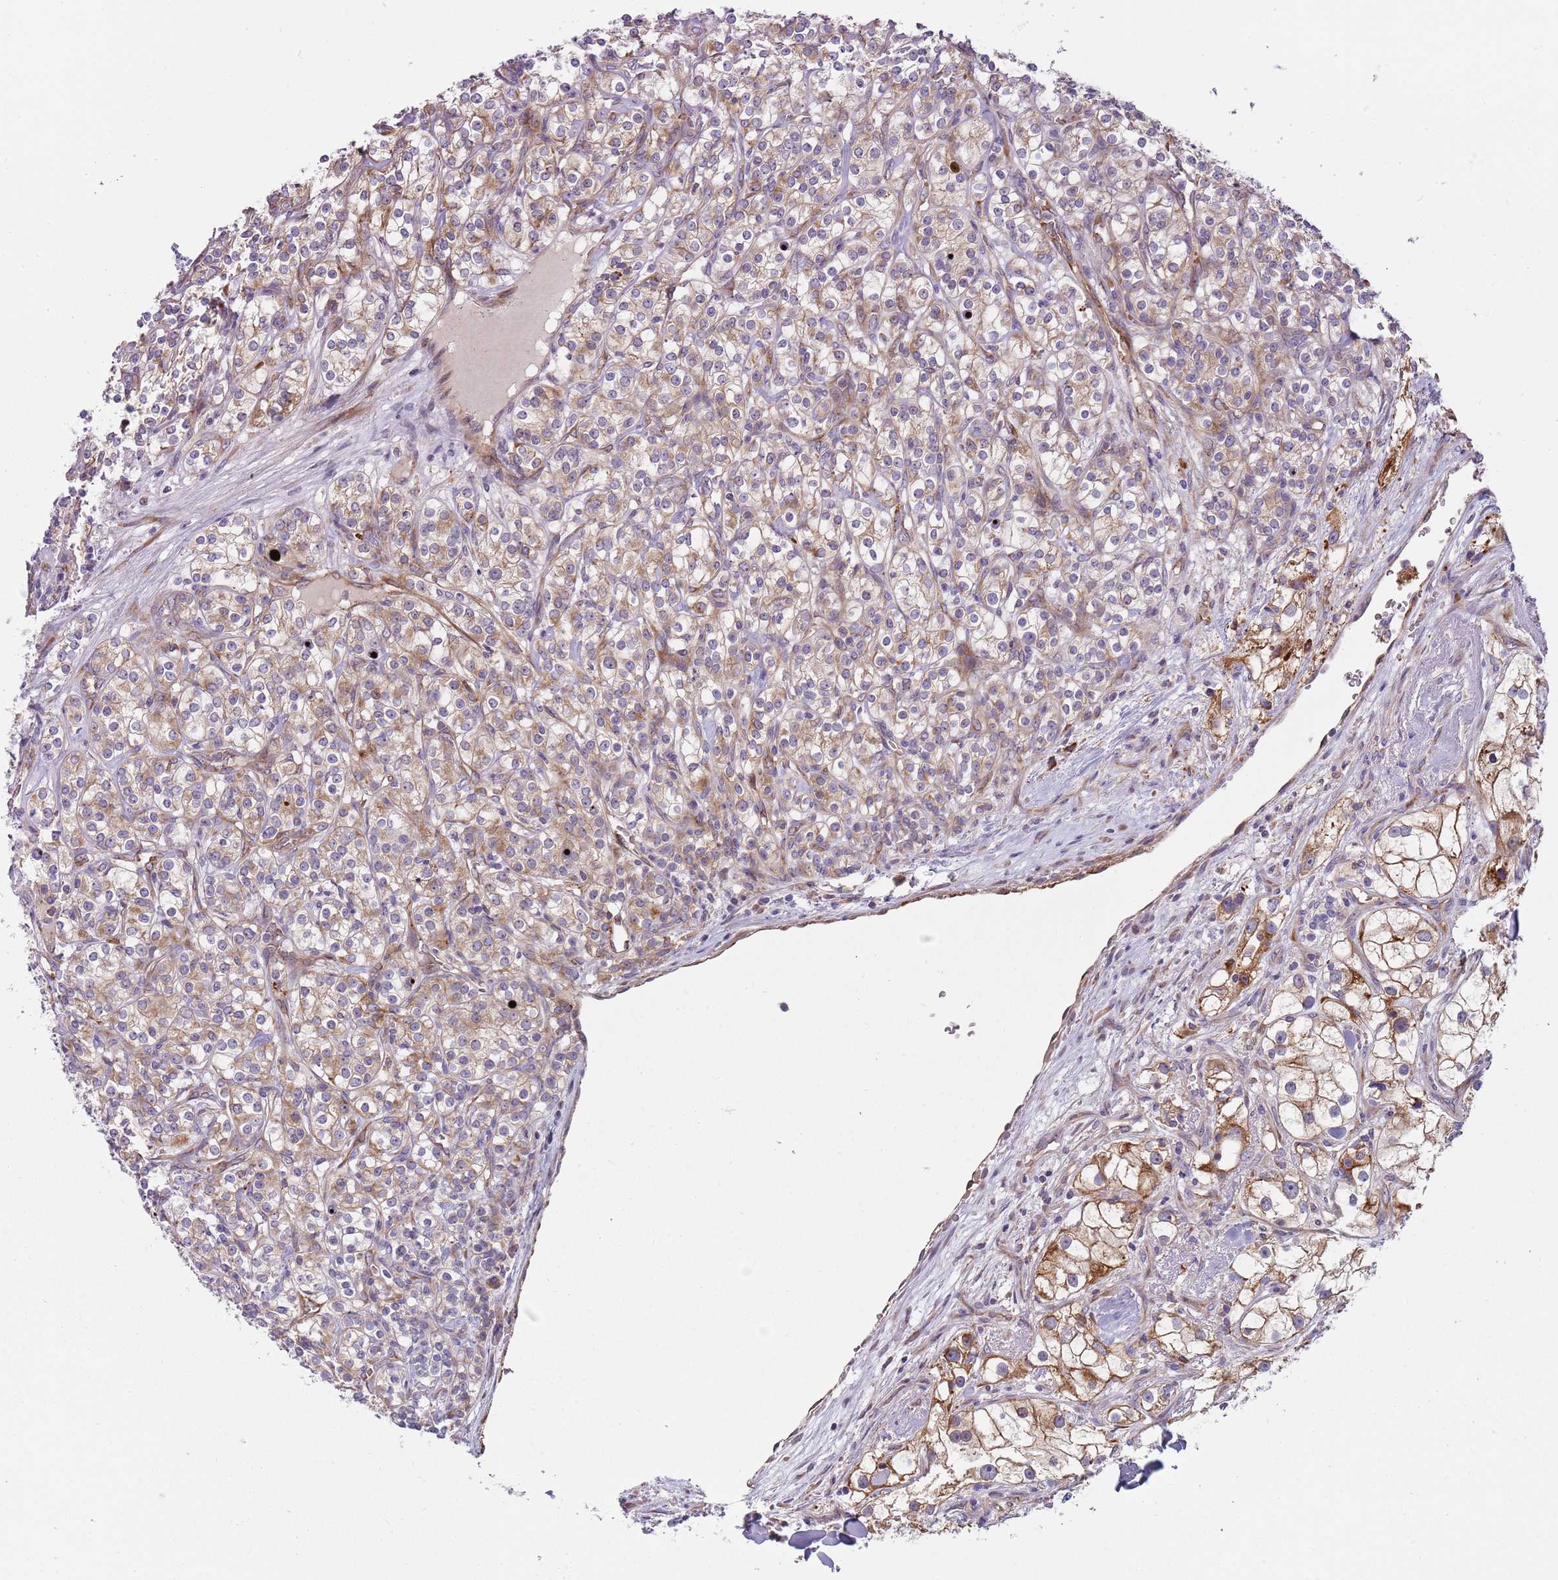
{"staining": {"intensity": "moderate", "quantity": ">75%", "location": "cytoplasmic/membranous"}, "tissue": "renal cancer", "cell_type": "Tumor cells", "image_type": "cancer", "snomed": [{"axis": "morphology", "description": "Adenocarcinoma, NOS"}, {"axis": "topography", "description": "Kidney"}], "caption": "High-magnification brightfield microscopy of renal cancer (adenocarcinoma) stained with DAB (brown) and counterstained with hematoxylin (blue). tumor cells exhibit moderate cytoplasmic/membranous expression is seen in approximately>75% of cells.", "gene": "VWCE", "patient": {"sex": "male", "age": 77}}